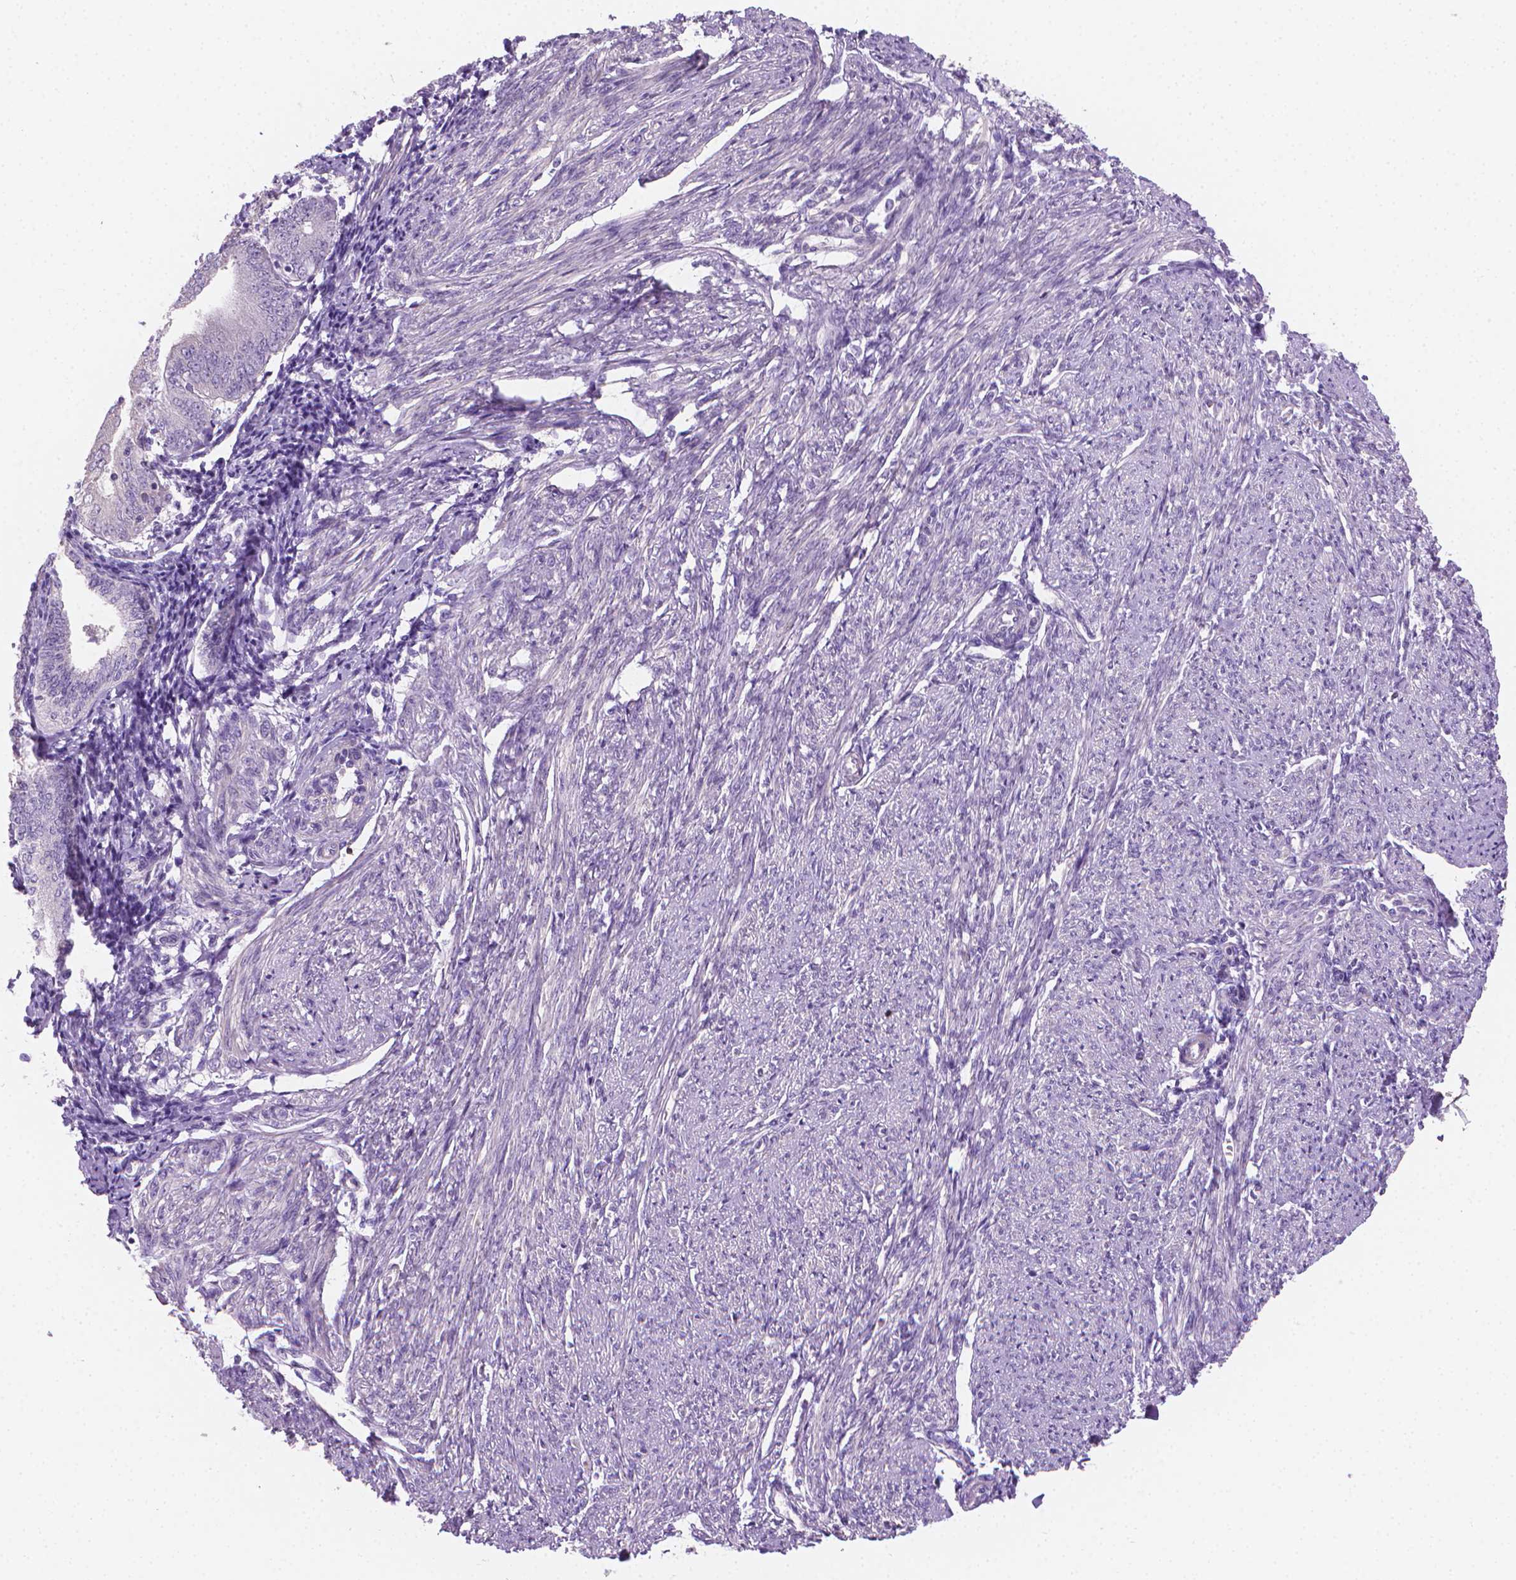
{"staining": {"intensity": "negative", "quantity": "none", "location": "none"}, "tissue": "smooth muscle", "cell_type": "Smooth muscle cells", "image_type": "normal", "snomed": [{"axis": "morphology", "description": "Normal tissue, NOS"}, {"axis": "topography", "description": "Smooth muscle"}], "caption": "An IHC image of normal smooth muscle is shown. There is no staining in smooth muscle cells of smooth muscle.", "gene": "GSDMA", "patient": {"sex": "female", "age": 65}}